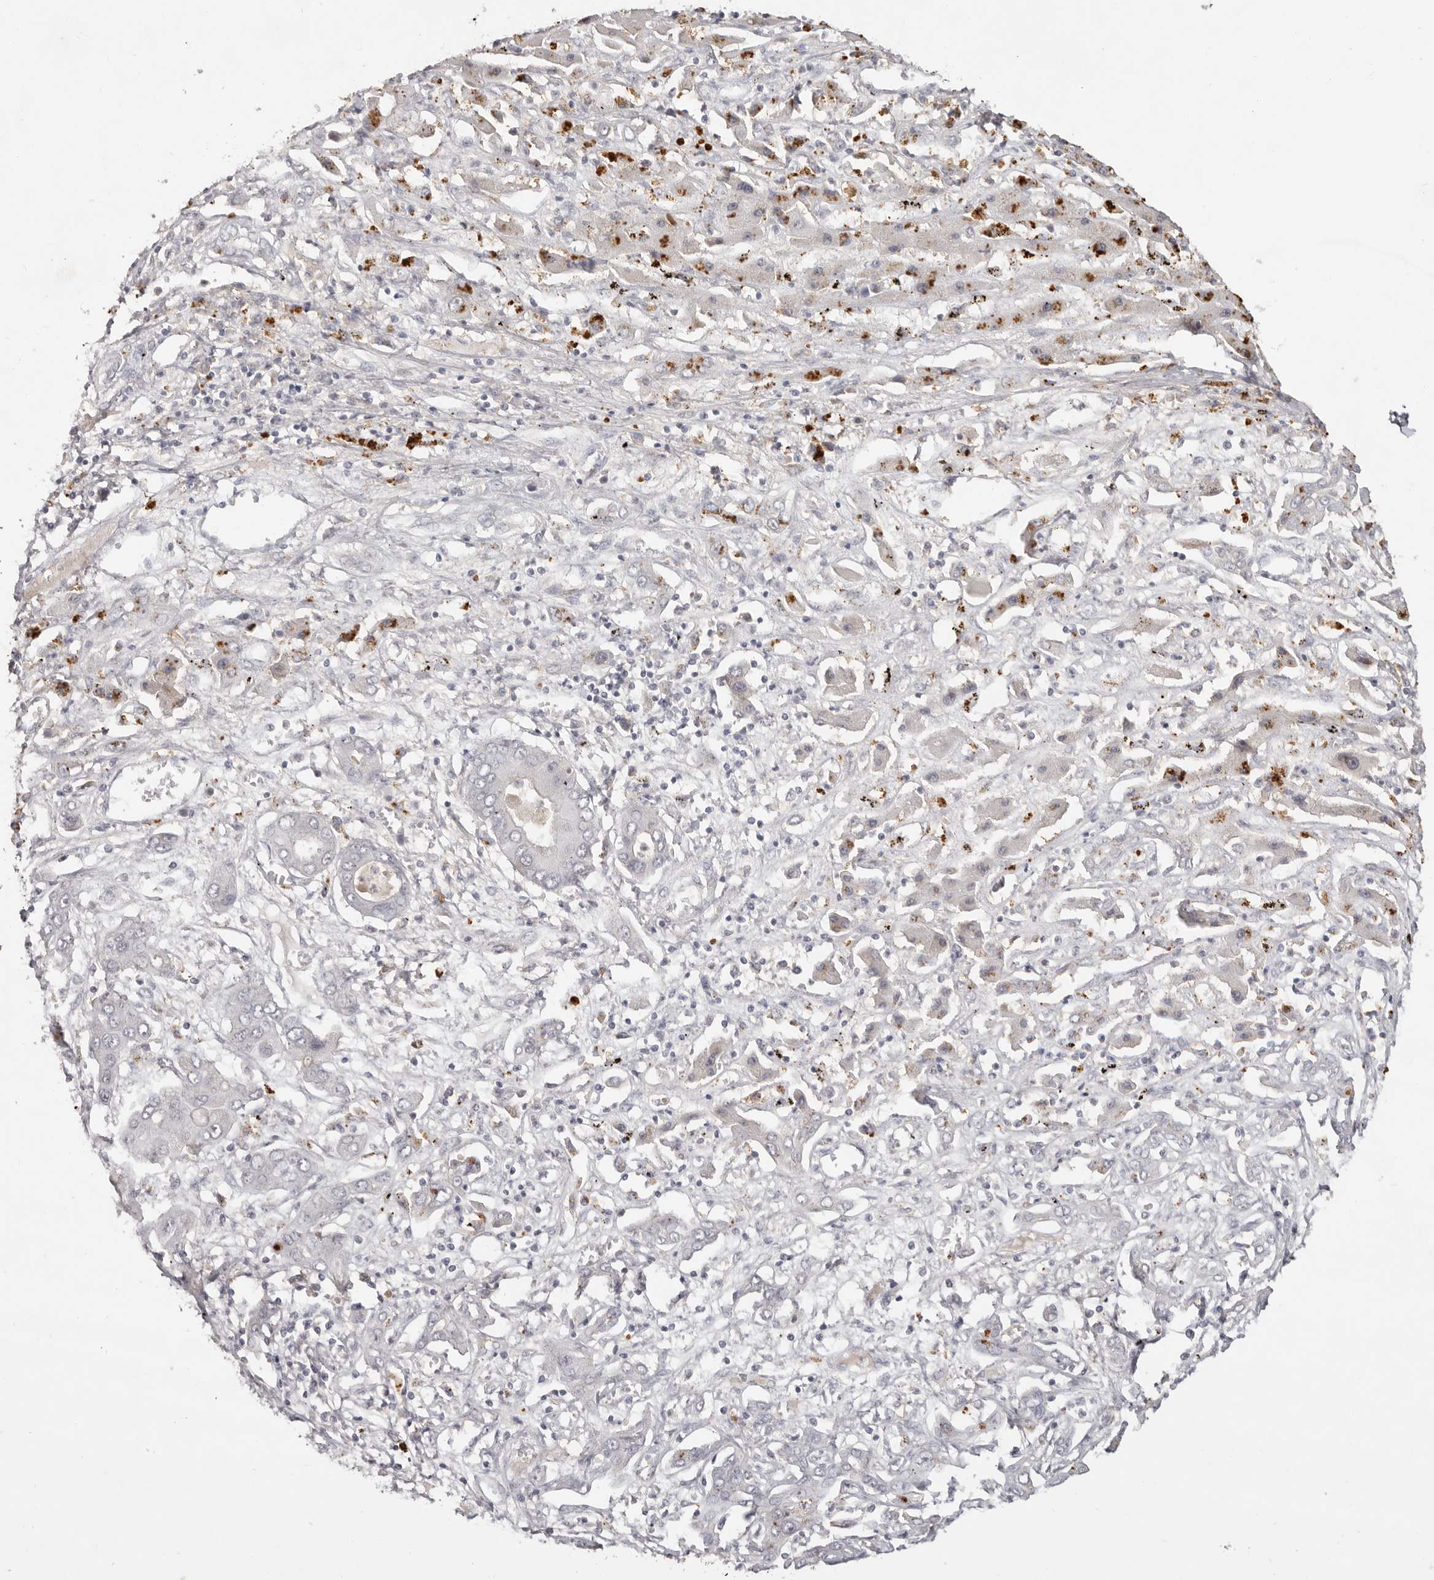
{"staining": {"intensity": "negative", "quantity": "none", "location": "none"}, "tissue": "liver cancer", "cell_type": "Tumor cells", "image_type": "cancer", "snomed": [{"axis": "morphology", "description": "Cholangiocarcinoma"}, {"axis": "topography", "description": "Liver"}], "caption": "Immunohistochemical staining of human cholangiocarcinoma (liver) demonstrates no significant staining in tumor cells.", "gene": "SCUBE2", "patient": {"sex": "male", "age": 67}}